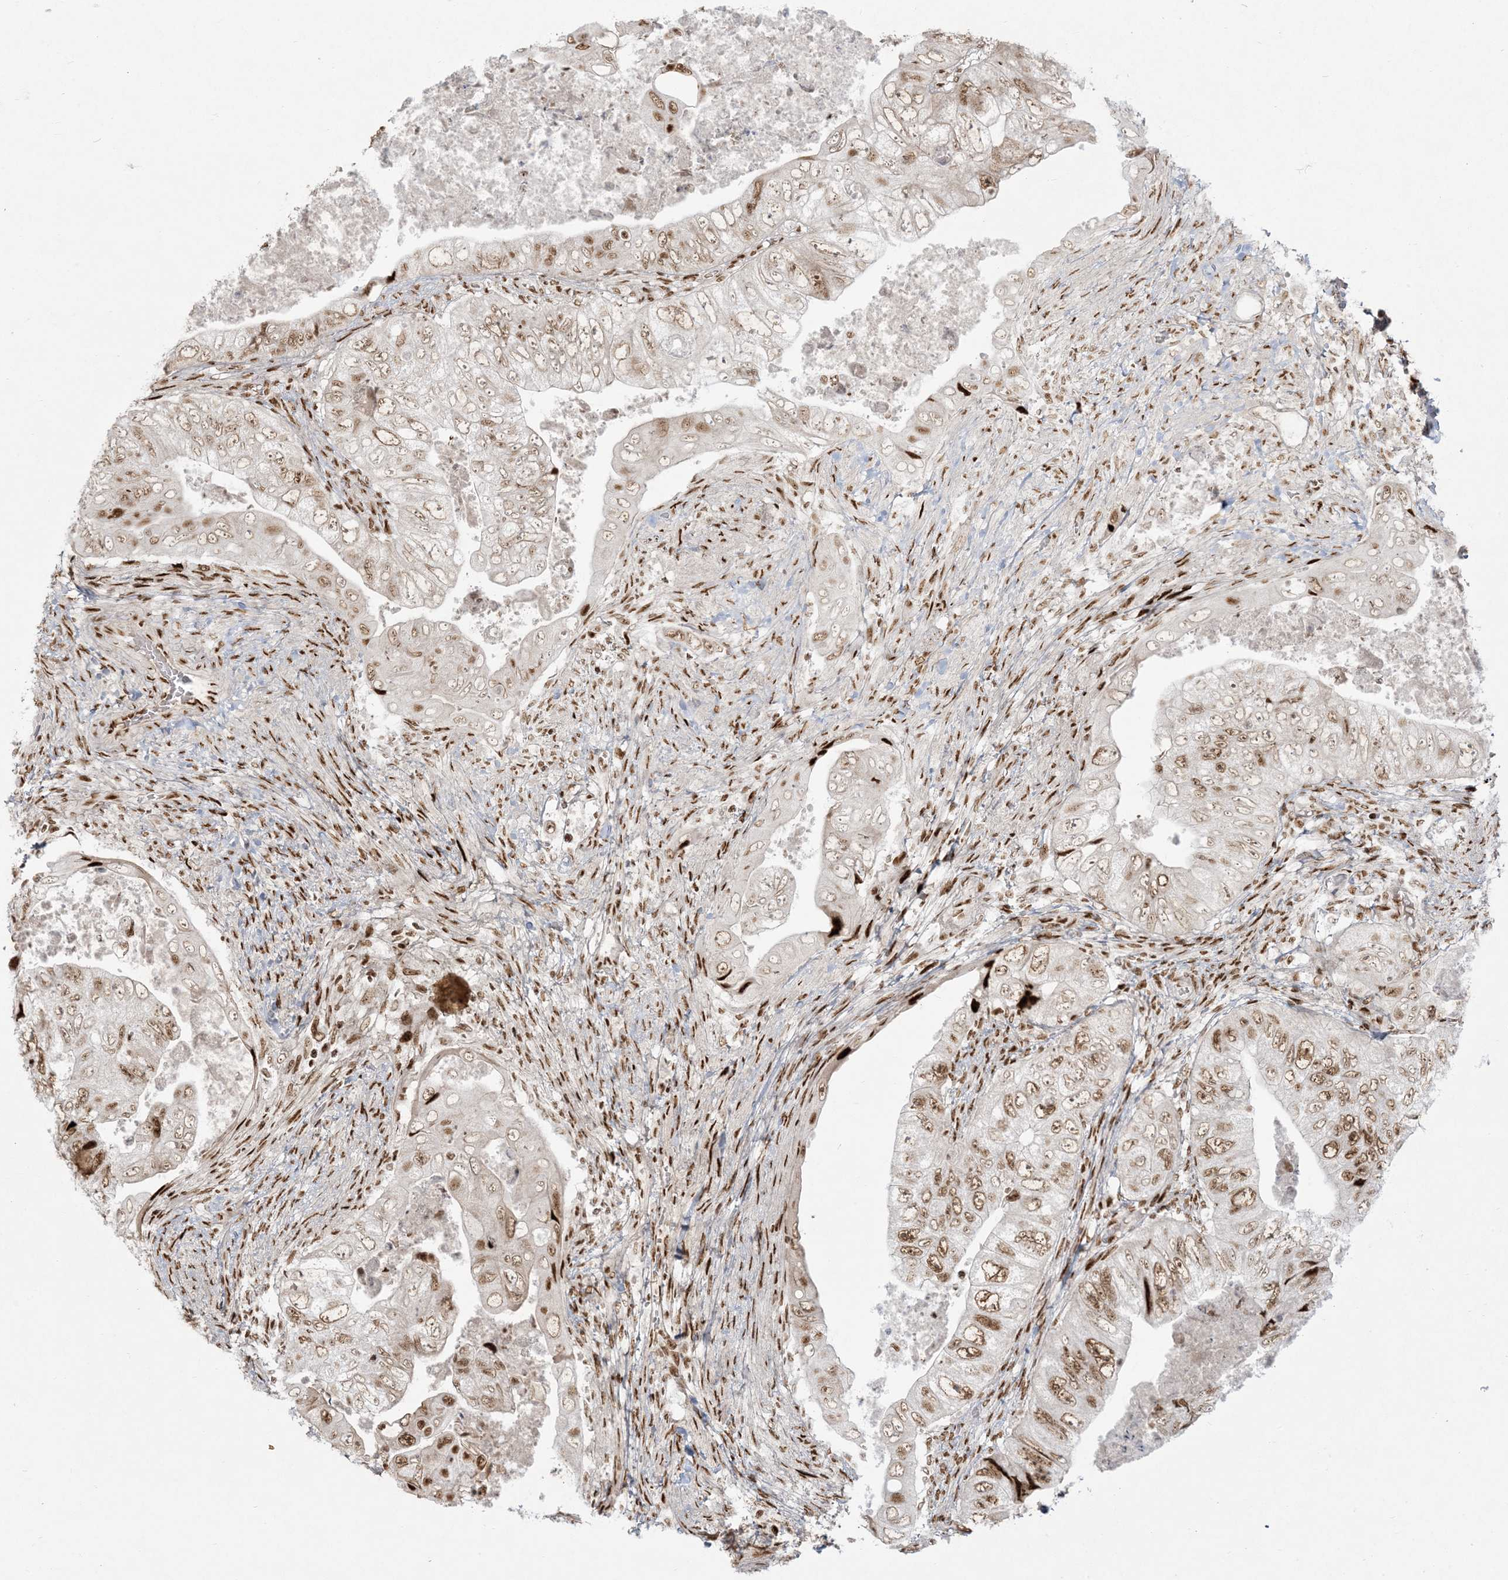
{"staining": {"intensity": "moderate", "quantity": ">75%", "location": "nuclear"}, "tissue": "colorectal cancer", "cell_type": "Tumor cells", "image_type": "cancer", "snomed": [{"axis": "morphology", "description": "Adenocarcinoma, NOS"}, {"axis": "topography", "description": "Rectum"}], "caption": "Colorectal cancer (adenocarcinoma) tissue reveals moderate nuclear staining in approximately >75% of tumor cells The protein of interest is stained brown, and the nuclei are stained in blue (DAB IHC with brightfield microscopy, high magnification).", "gene": "RBM10", "patient": {"sex": "male", "age": 63}}